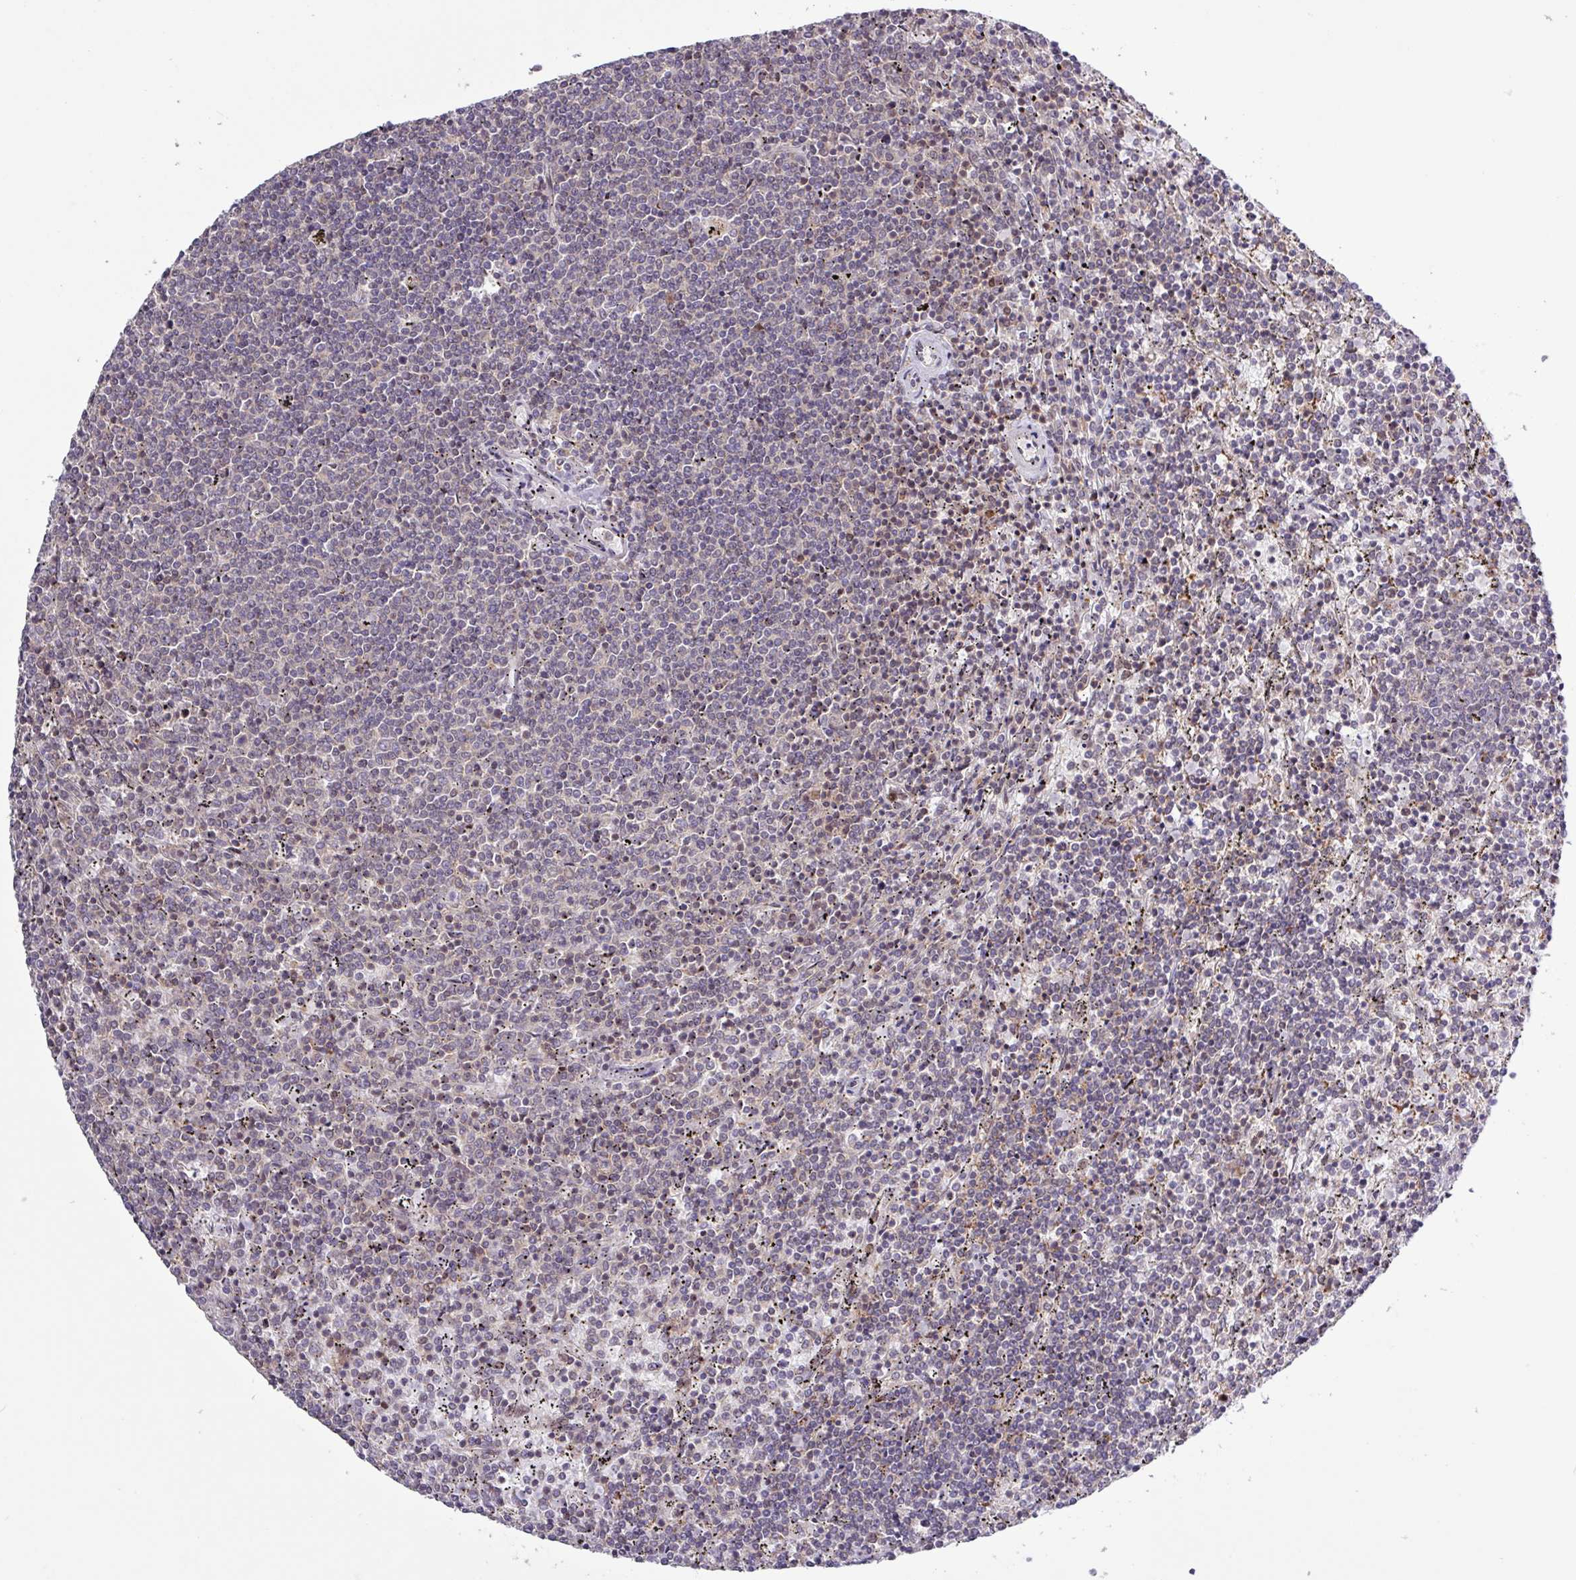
{"staining": {"intensity": "moderate", "quantity": "<25%", "location": "nuclear"}, "tissue": "lymphoma", "cell_type": "Tumor cells", "image_type": "cancer", "snomed": [{"axis": "morphology", "description": "Malignant lymphoma, non-Hodgkin's type, Low grade"}, {"axis": "topography", "description": "Spleen"}], "caption": "A histopathology image of human lymphoma stained for a protein displays moderate nuclear brown staining in tumor cells. The protein of interest is shown in brown color, while the nuclei are stained blue.", "gene": "RTL3", "patient": {"sex": "female", "age": 50}}